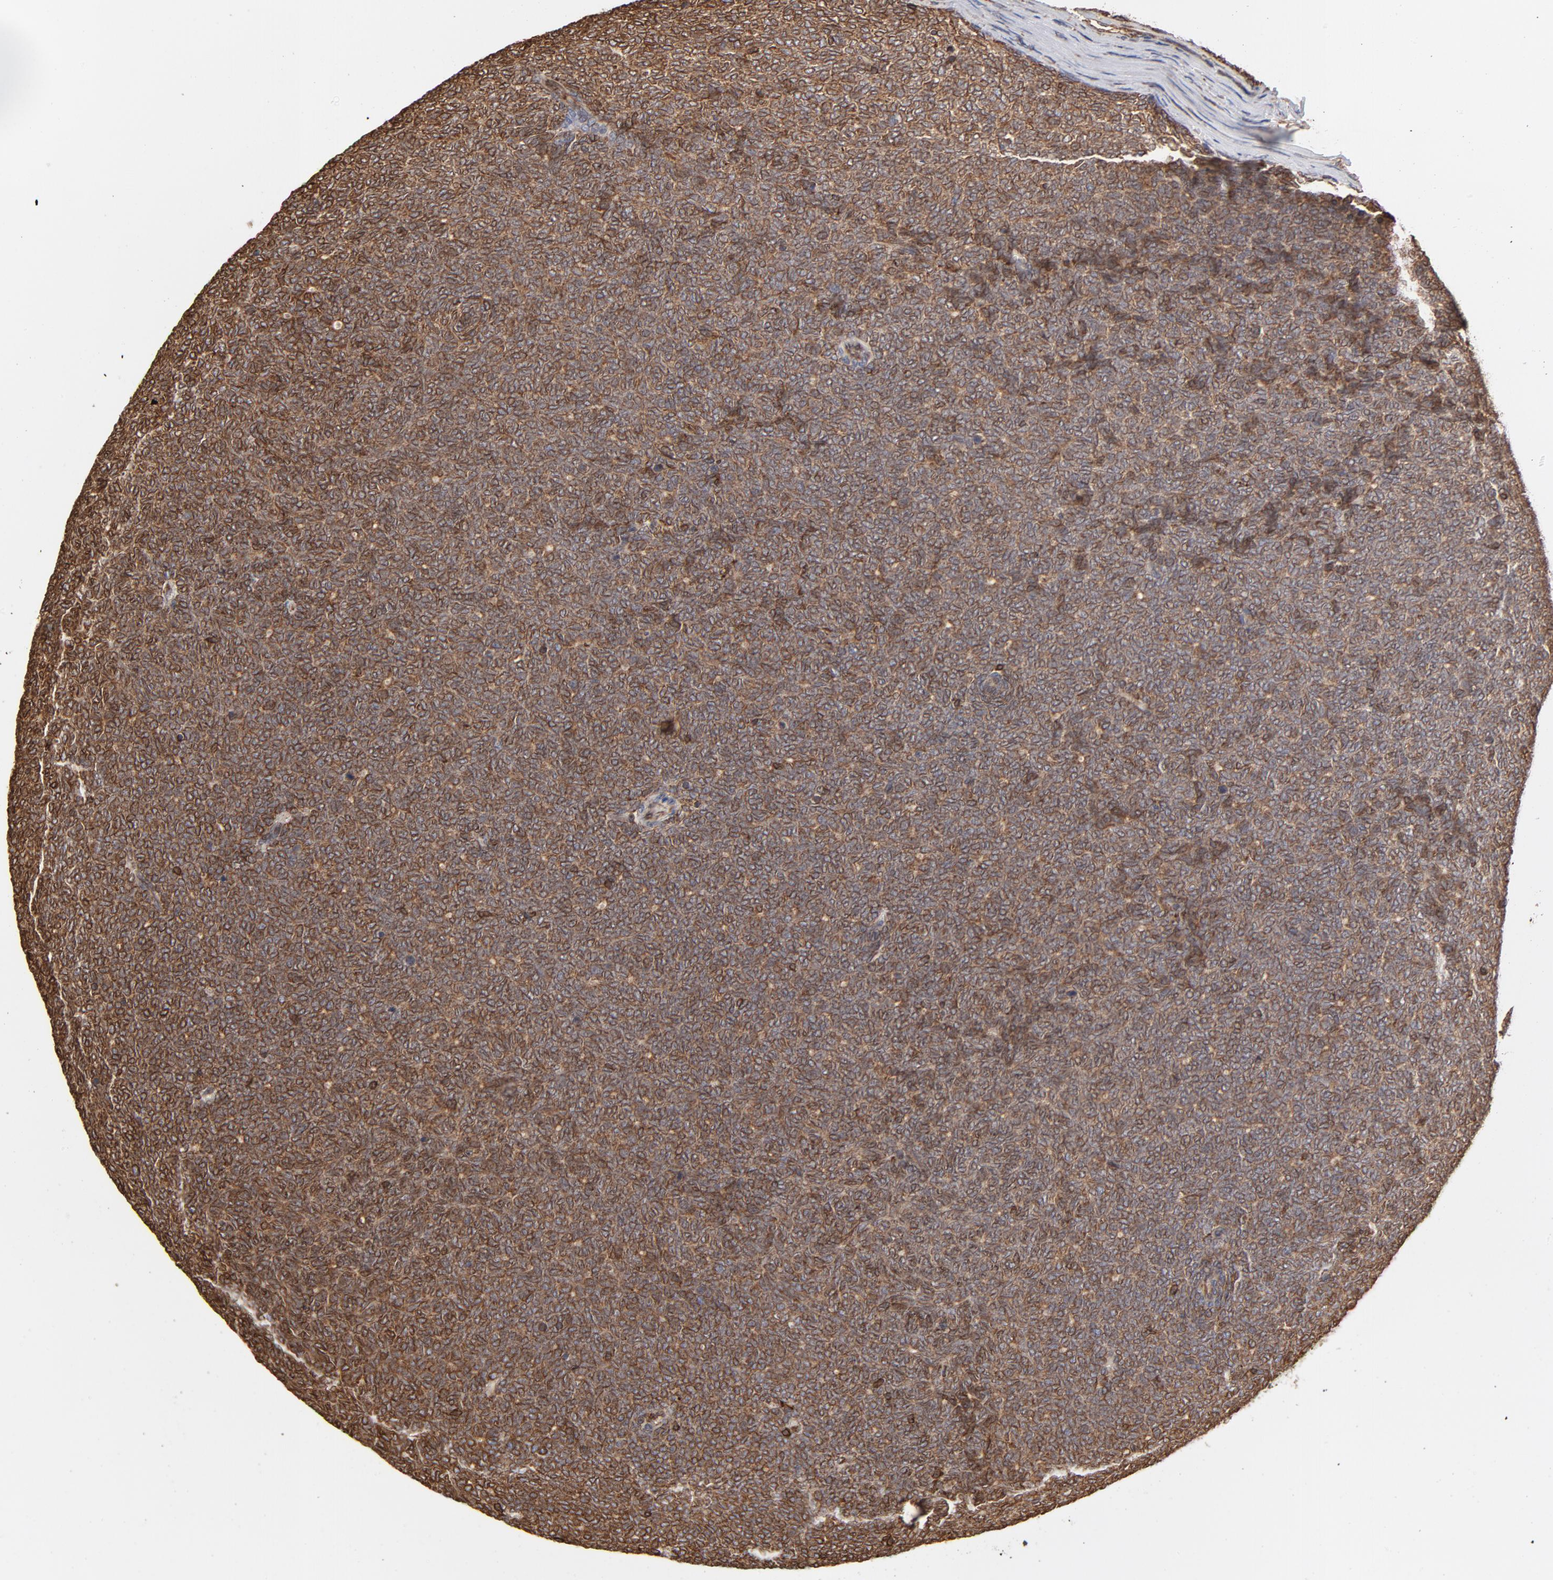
{"staining": {"intensity": "moderate", "quantity": ">75%", "location": "cytoplasmic/membranous"}, "tissue": "renal cancer", "cell_type": "Tumor cells", "image_type": "cancer", "snomed": [{"axis": "morphology", "description": "Neoplasm, malignant, NOS"}, {"axis": "topography", "description": "Kidney"}], "caption": "Protein expression analysis of human renal cancer (malignant neoplasm) reveals moderate cytoplasmic/membranous positivity in approximately >75% of tumor cells.", "gene": "CANX", "patient": {"sex": "male", "age": 28}}